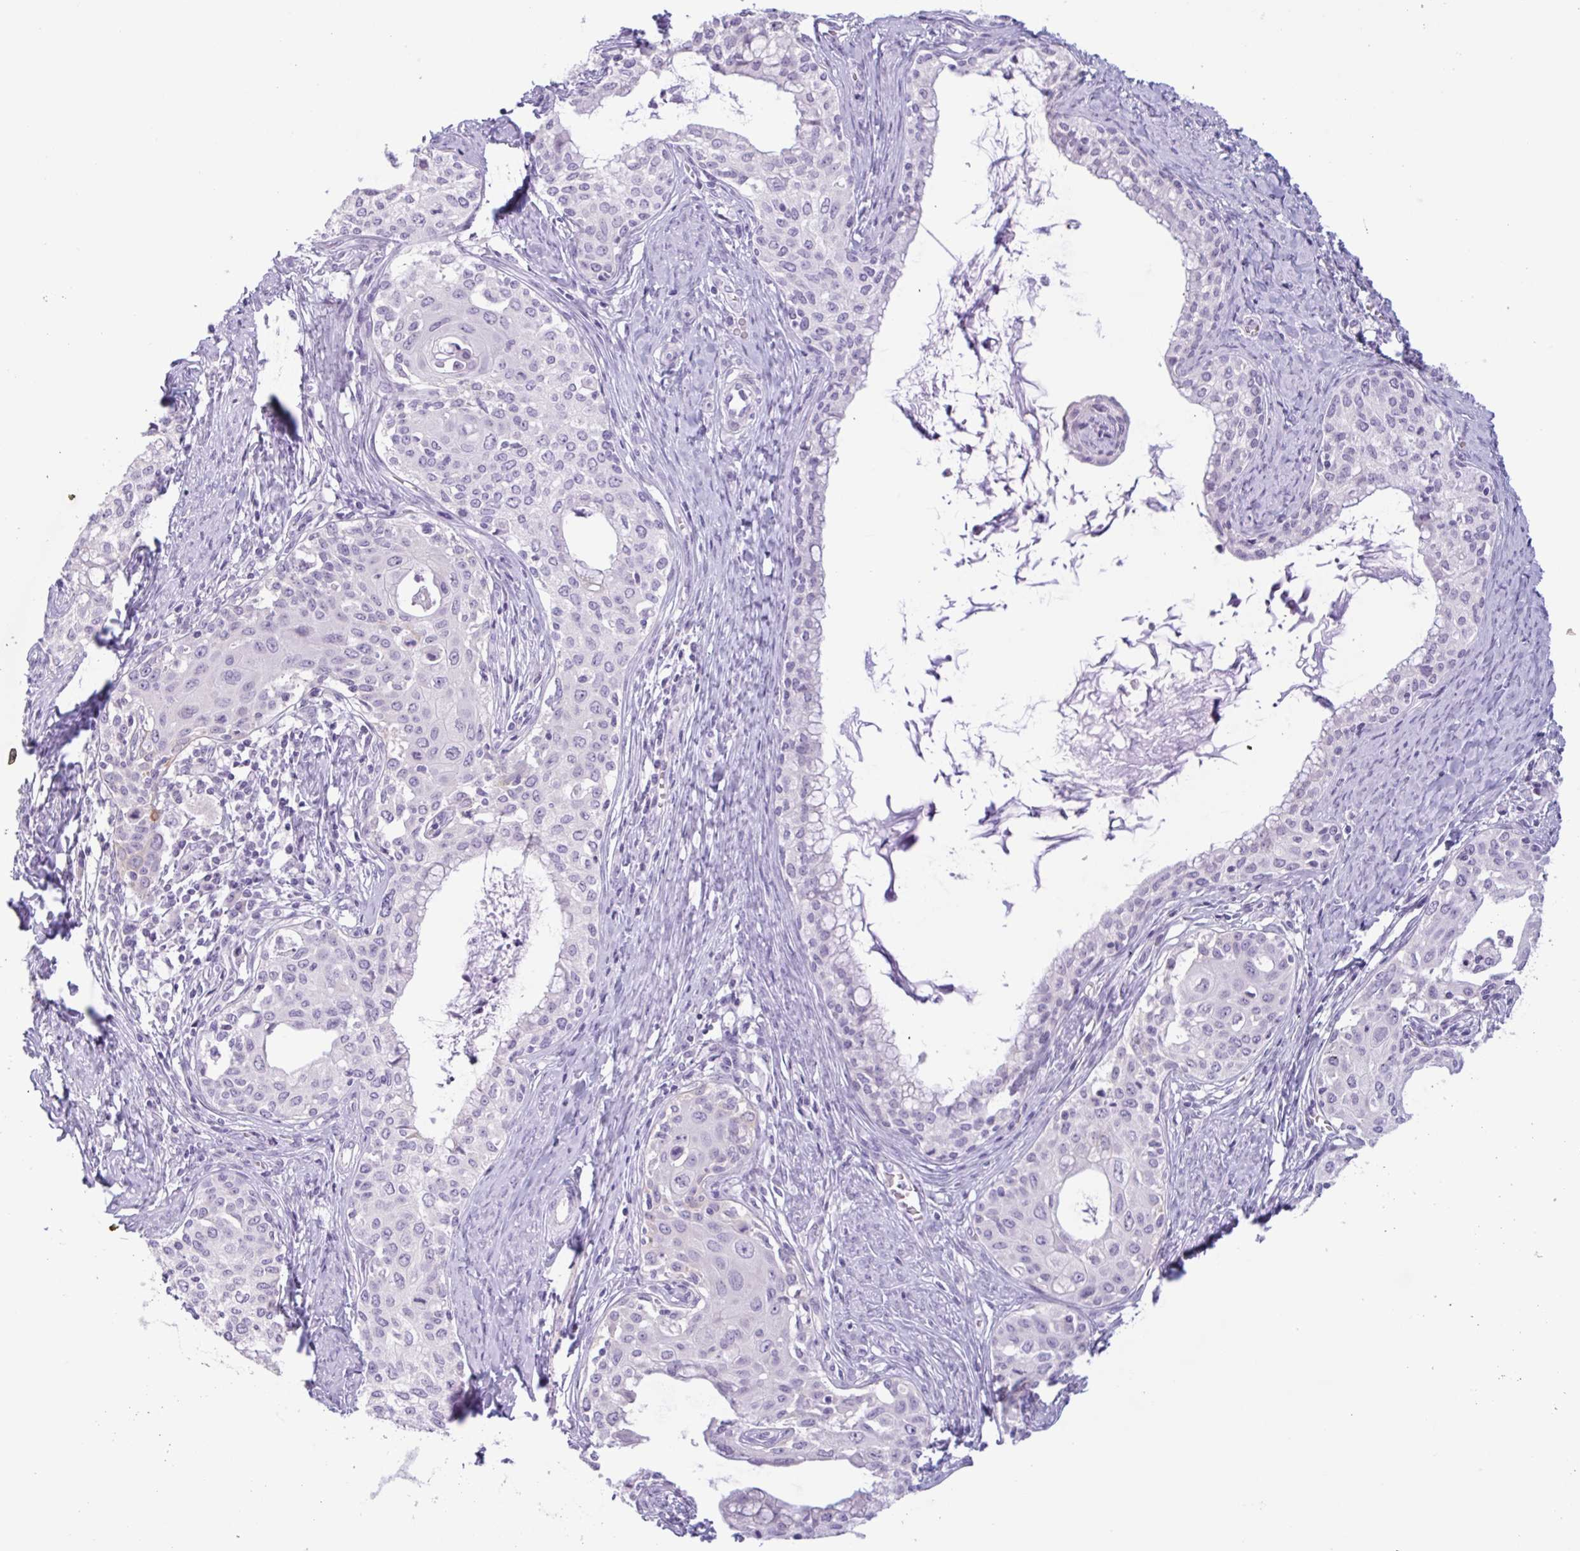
{"staining": {"intensity": "weak", "quantity": "<25%", "location": "cytoplasmic/membranous"}, "tissue": "cervical cancer", "cell_type": "Tumor cells", "image_type": "cancer", "snomed": [{"axis": "morphology", "description": "Squamous cell carcinoma, NOS"}, {"axis": "morphology", "description": "Adenocarcinoma, NOS"}, {"axis": "topography", "description": "Cervix"}], "caption": "Human cervical cancer stained for a protein using immunohistochemistry (IHC) demonstrates no staining in tumor cells.", "gene": "CTSE", "patient": {"sex": "female", "age": 52}}